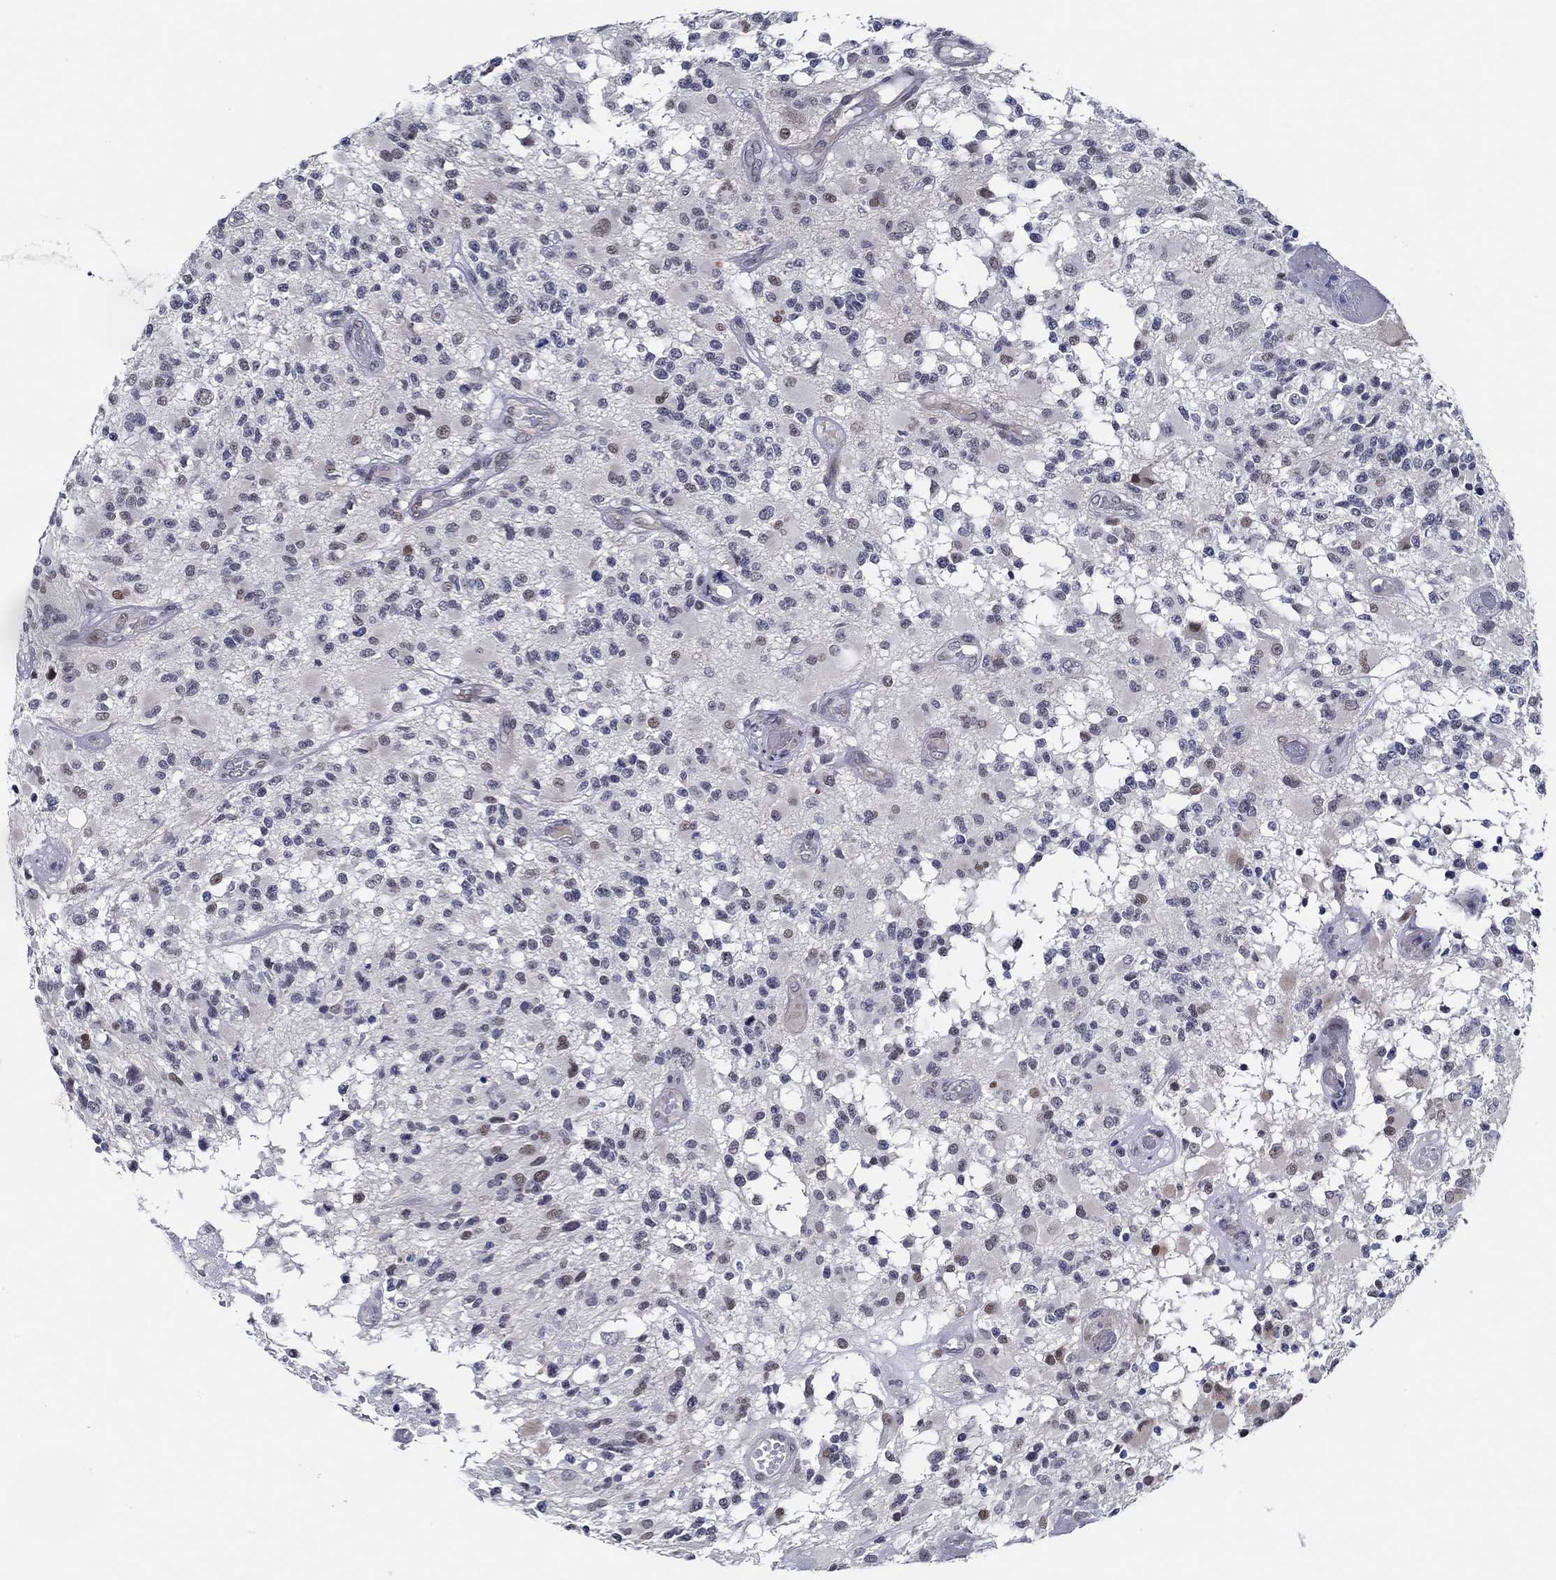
{"staining": {"intensity": "negative", "quantity": "none", "location": "none"}, "tissue": "glioma", "cell_type": "Tumor cells", "image_type": "cancer", "snomed": [{"axis": "morphology", "description": "Glioma, malignant, High grade"}, {"axis": "topography", "description": "Brain"}], "caption": "Tumor cells are negative for protein expression in human glioma.", "gene": "SLC34A1", "patient": {"sex": "female", "age": 63}}